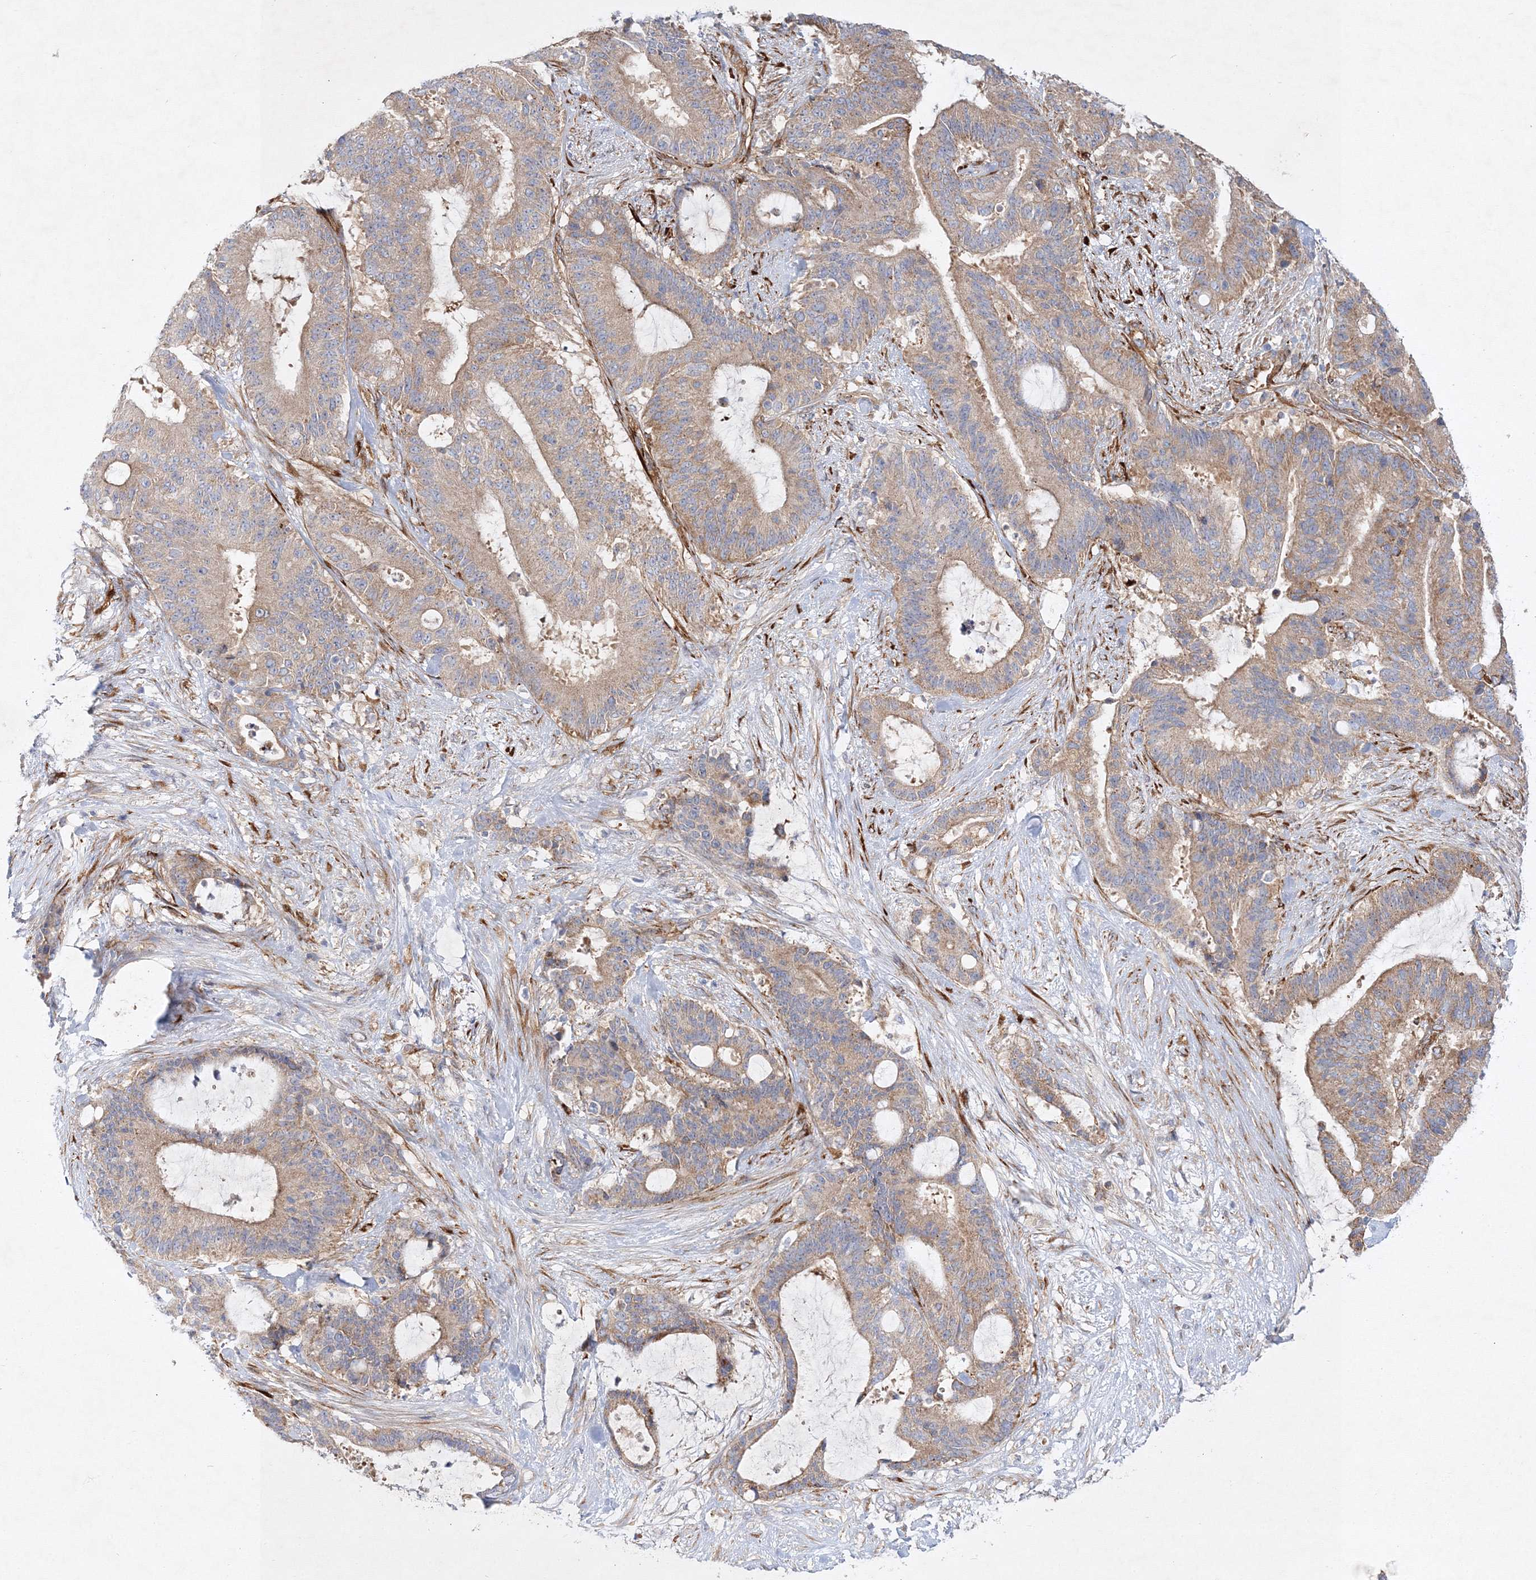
{"staining": {"intensity": "weak", "quantity": ">75%", "location": "cytoplasmic/membranous"}, "tissue": "liver cancer", "cell_type": "Tumor cells", "image_type": "cancer", "snomed": [{"axis": "morphology", "description": "Normal tissue, NOS"}, {"axis": "morphology", "description": "Cholangiocarcinoma"}, {"axis": "topography", "description": "Liver"}, {"axis": "topography", "description": "Peripheral nerve tissue"}], "caption": "Liver cancer tissue reveals weak cytoplasmic/membranous expression in about >75% of tumor cells", "gene": "ZFYVE16", "patient": {"sex": "female", "age": 73}}